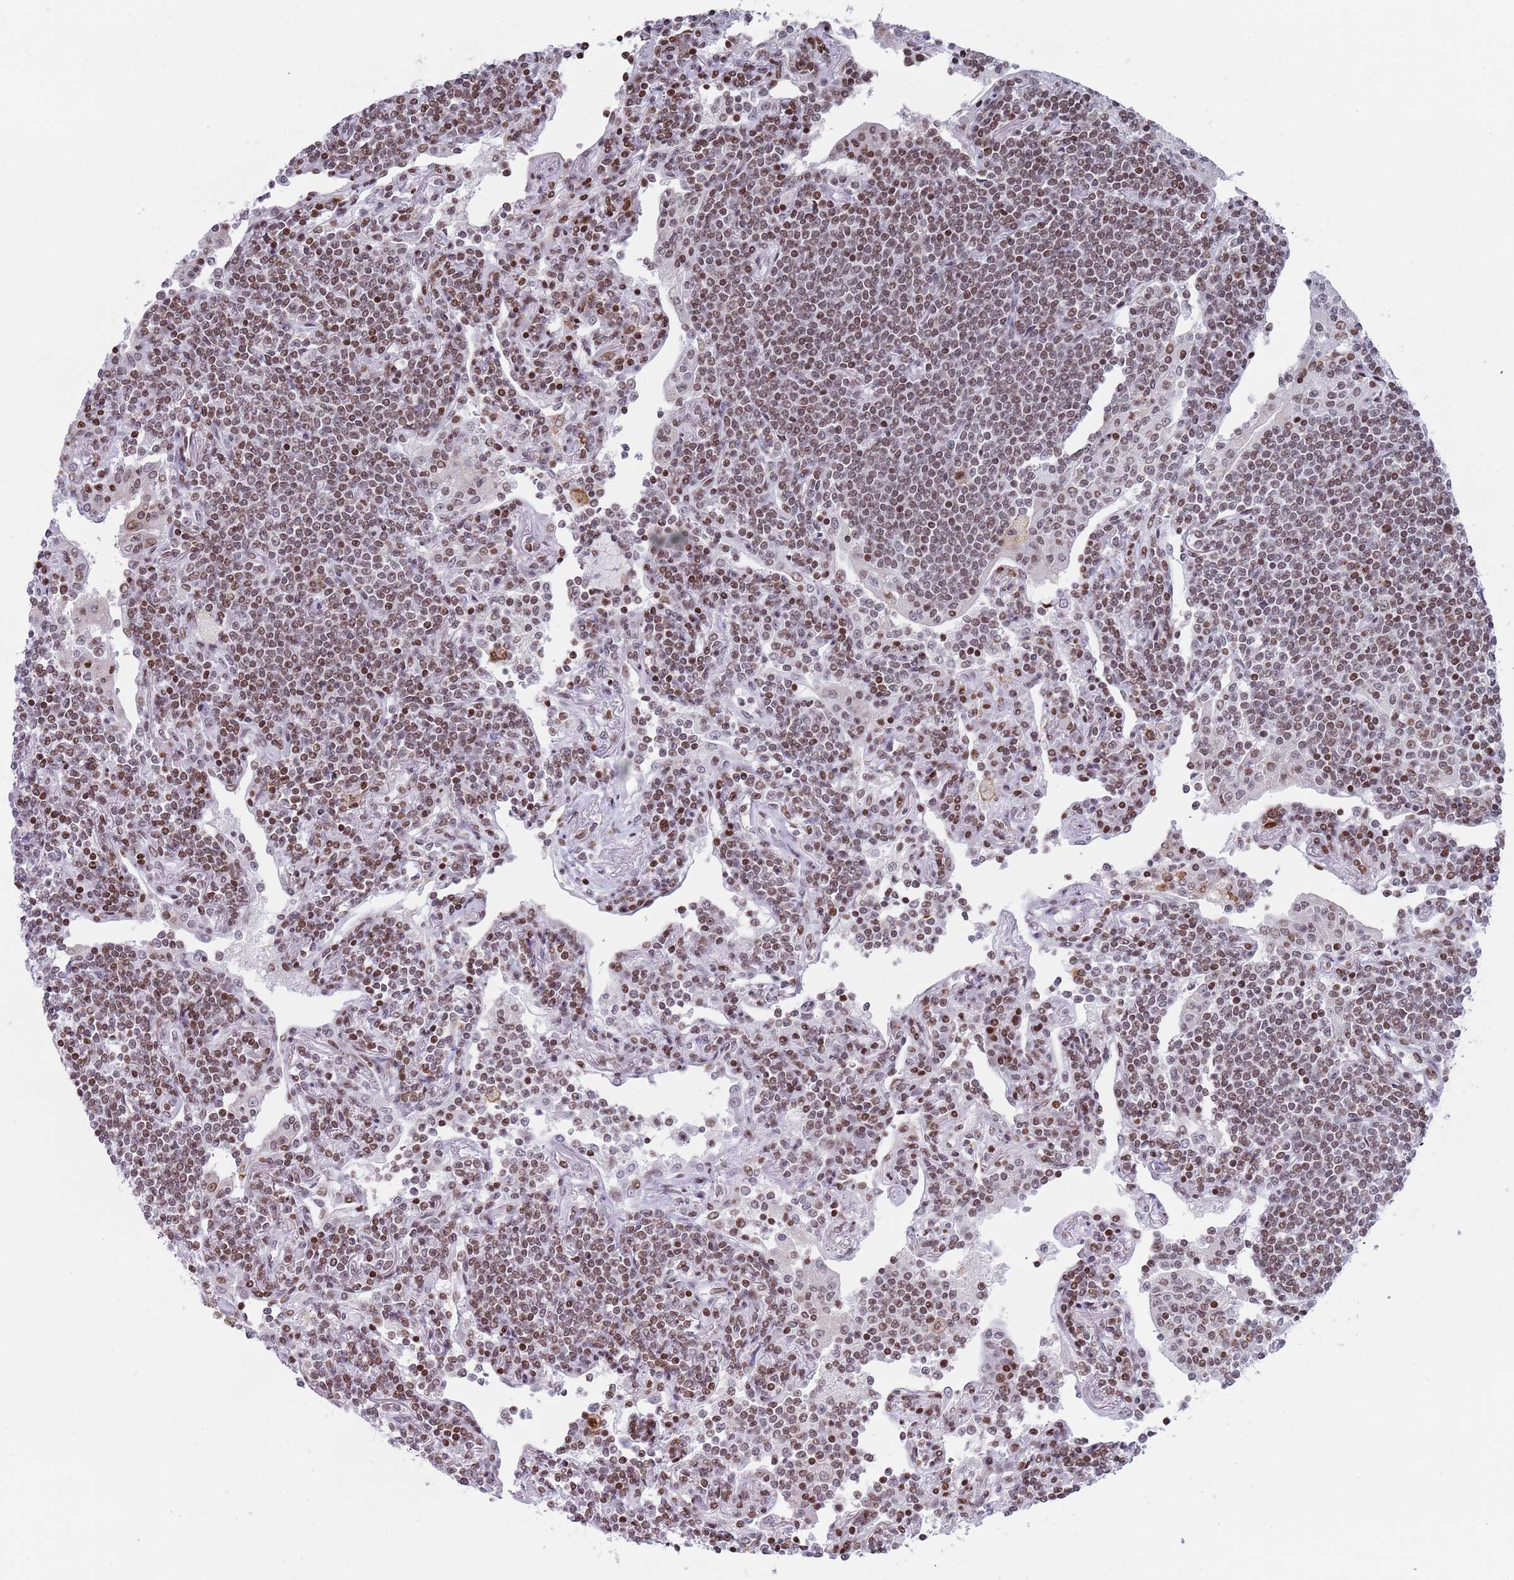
{"staining": {"intensity": "moderate", "quantity": ">75%", "location": "nuclear"}, "tissue": "lymphoma", "cell_type": "Tumor cells", "image_type": "cancer", "snomed": [{"axis": "morphology", "description": "Malignant lymphoma, non-Hodgkin's type, Low grade"}, {"axis": "topography", "description": "Lung"}], "caption": "Protein staining by immunohistochemistry exhibits moderate nuclear staining in approximately >75% of tumor cells in malignant lymphoma, non-Hodgkin's type (low-grade). (DAB (3,3'-diaminobenzidine) IHC with brightfield microscopy, high magnification).", "gene": "HDAC8", "patient": {"sex": "female", "age": 71}}